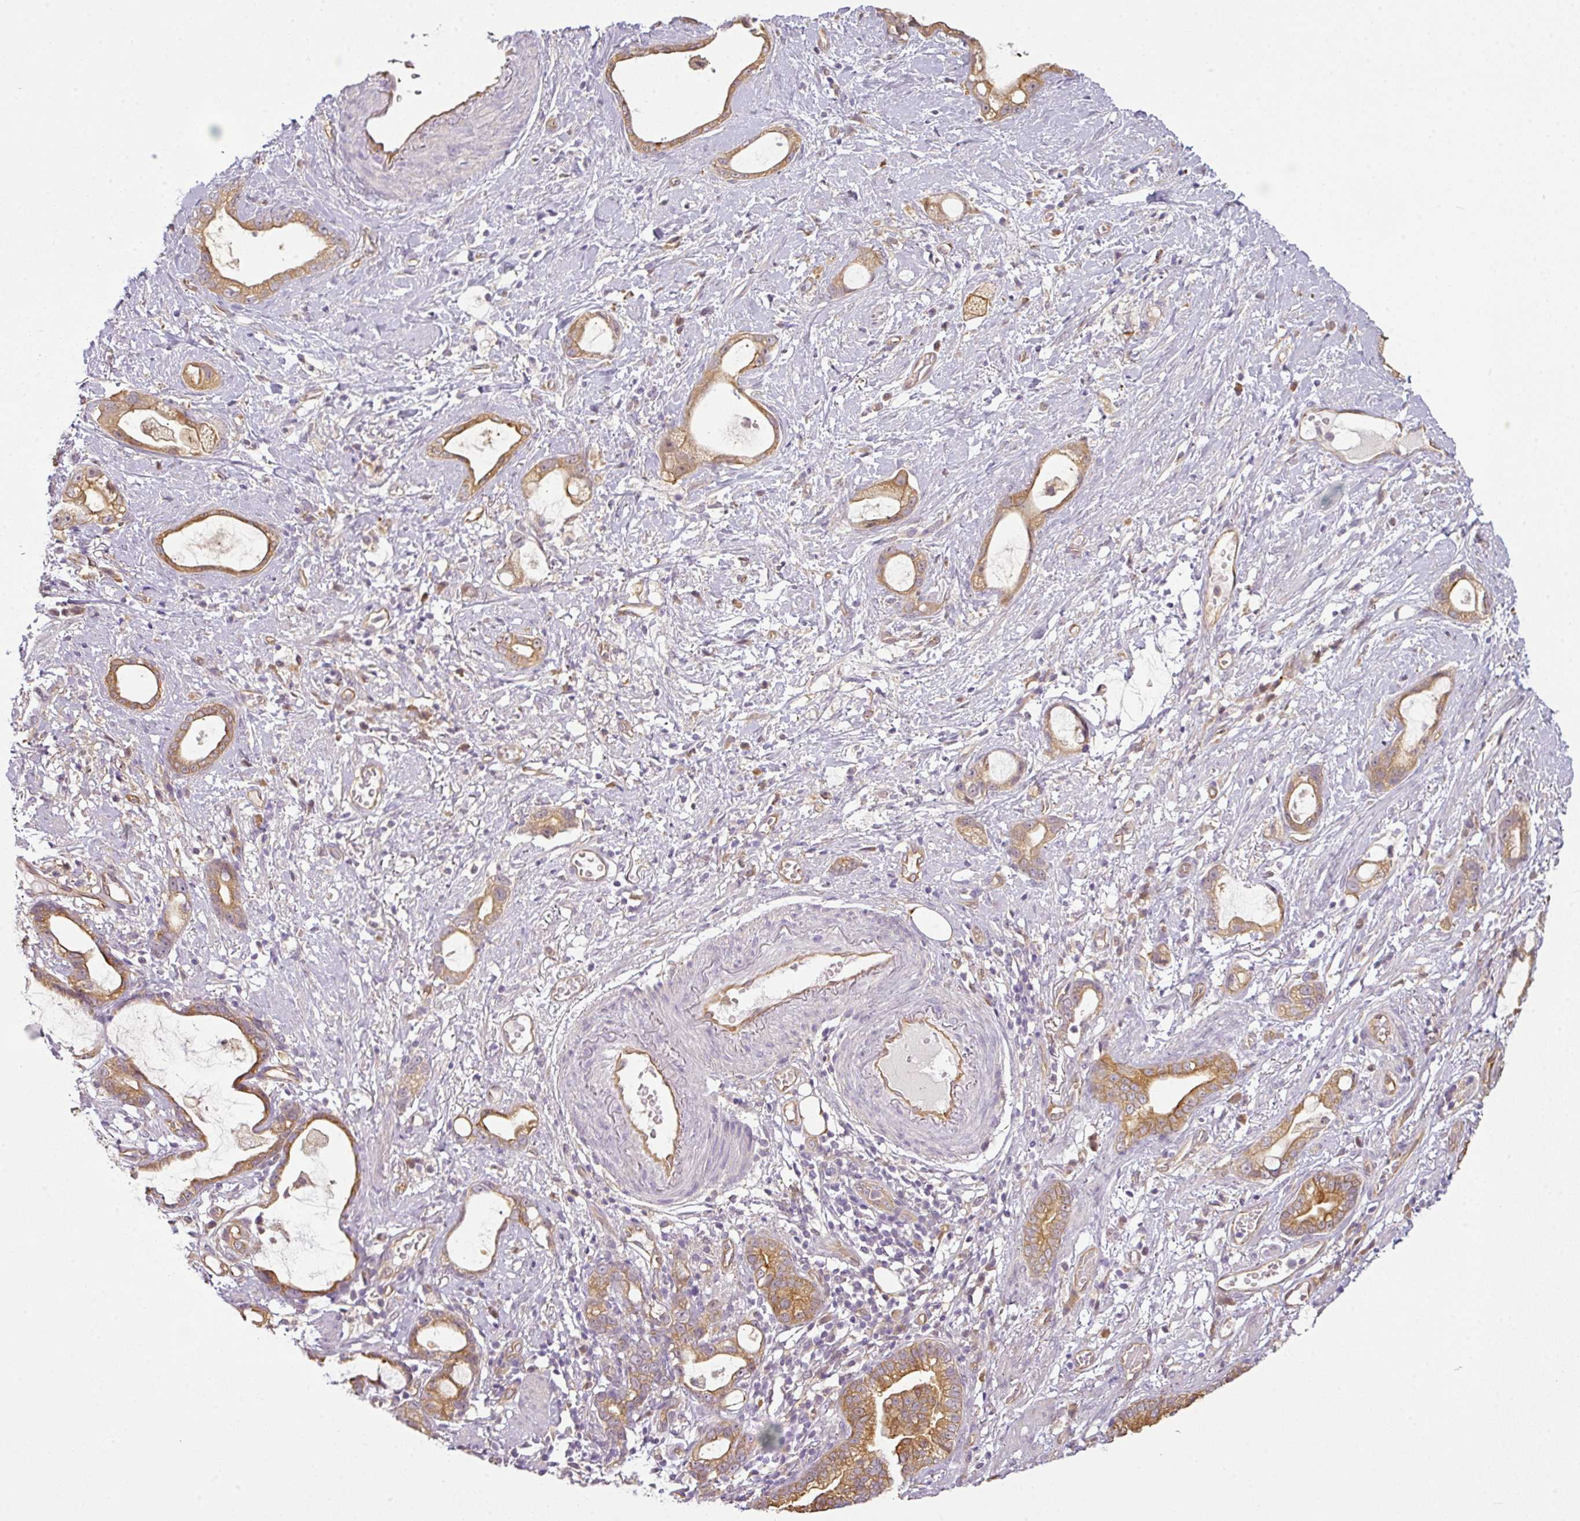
{"staining": {"intensity": "moderate", "quantity": ">75%", "location": "cytoplasmic/membranous"}, "tissue": "stomach cancer", "cell_type": "Tumor cells", "image_type": "cancer", "snomed": [{"axis": "morphology", "description": "Adenocarcinoma, NOS"}, {"axis": "topography", "description": "Stomach"}], "caption": "This is a micrograph of immunohistochemistry (IHC) staining of adenocarcinoma (stomach), which shows moderate positivity in the cytoplasmic/membranous of tumor cells.", "gene": "ANKRD18A", "patient": {"sex": "male", "age": 55}}